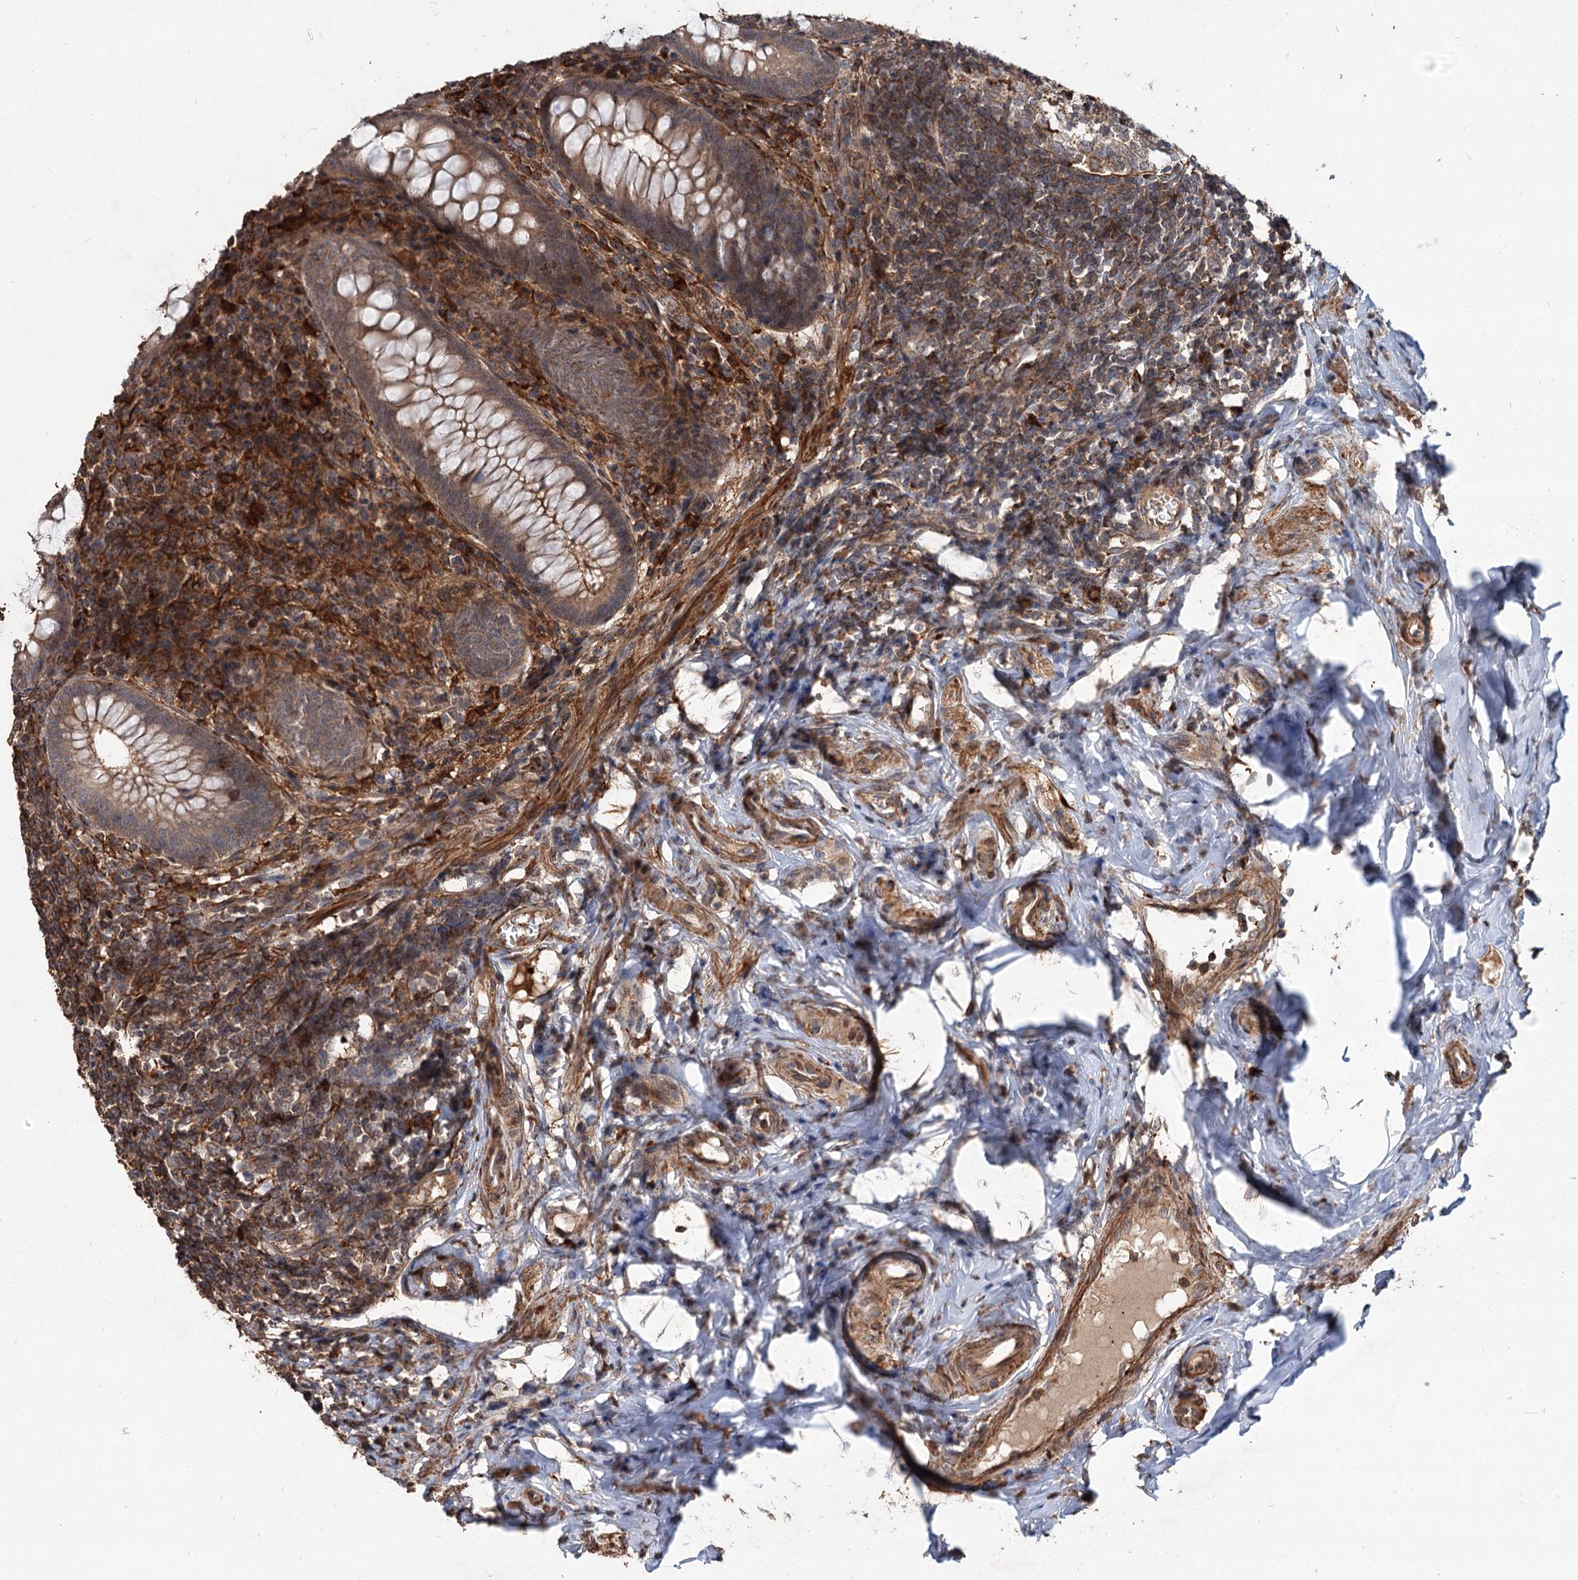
{"staining": {"intensity": "moderate", "quantity": ">75%", "location": "cytoplasmic/membranous"}, "tissue": "appendix", "cell_type": "Glandular cells", "image_type": "normal", "snomed": [{"axis": "morphology", "description": "Normal tissue, NOS"}, {"axis": "topography", "description": "Appendix"}], "caption": "This photomicrograph displays unremarkable appendix stained with immunohistochemistry (IHC) to label a protein in brown. The cytoplasmic/membranous of glandular cells show moderate positivity for the protein. Nuclei are counter-stained blue.", "gene": "GRIP1", "patient": {"sex": "female", "age": 33}}